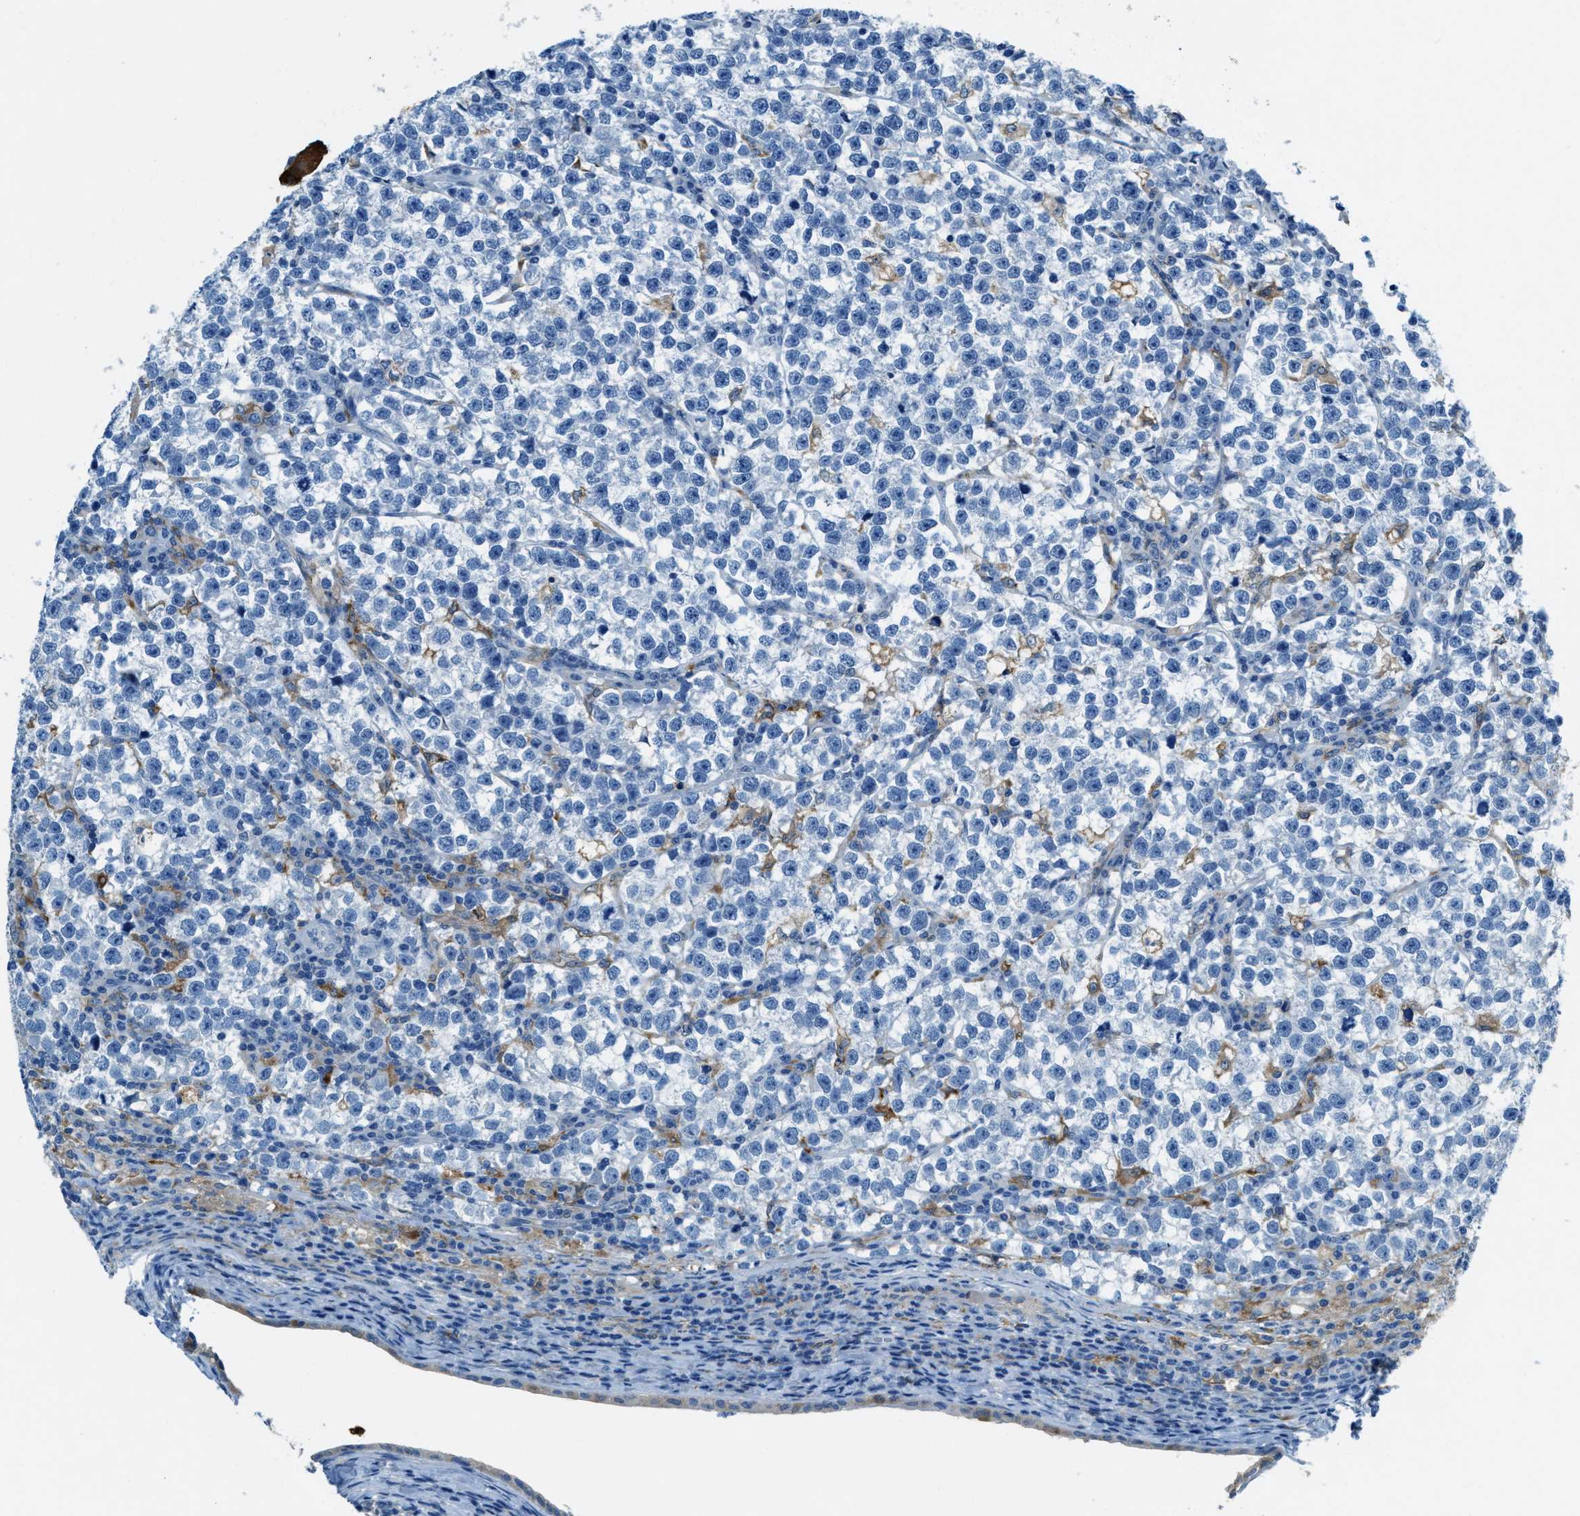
{"staining": {"intensity": "negative", "quantity": "none", "location": "none"}, "tissue": "testis cancer", "cell_type": "Tumor cells", "image_type": "cancer", "snomed": [{"axis": "morphology", "description": "Normal tissue, NOS"}, {"axis": "morphology", "description": "Seminoma, NOS"}, {"axis": "topography", "description": "Testis"}], "caption": "This image is of testis seminoma stained with immunohistochemistry (IHC) to label a protein in brown with the nuclei are counter-stained blue. There is no expression in tumor cells. (DAB immunohistochemistry with hematoxylin counter stain).", "gene": "MATCAP2", "patient": {"sex": "male", "age": 43}}